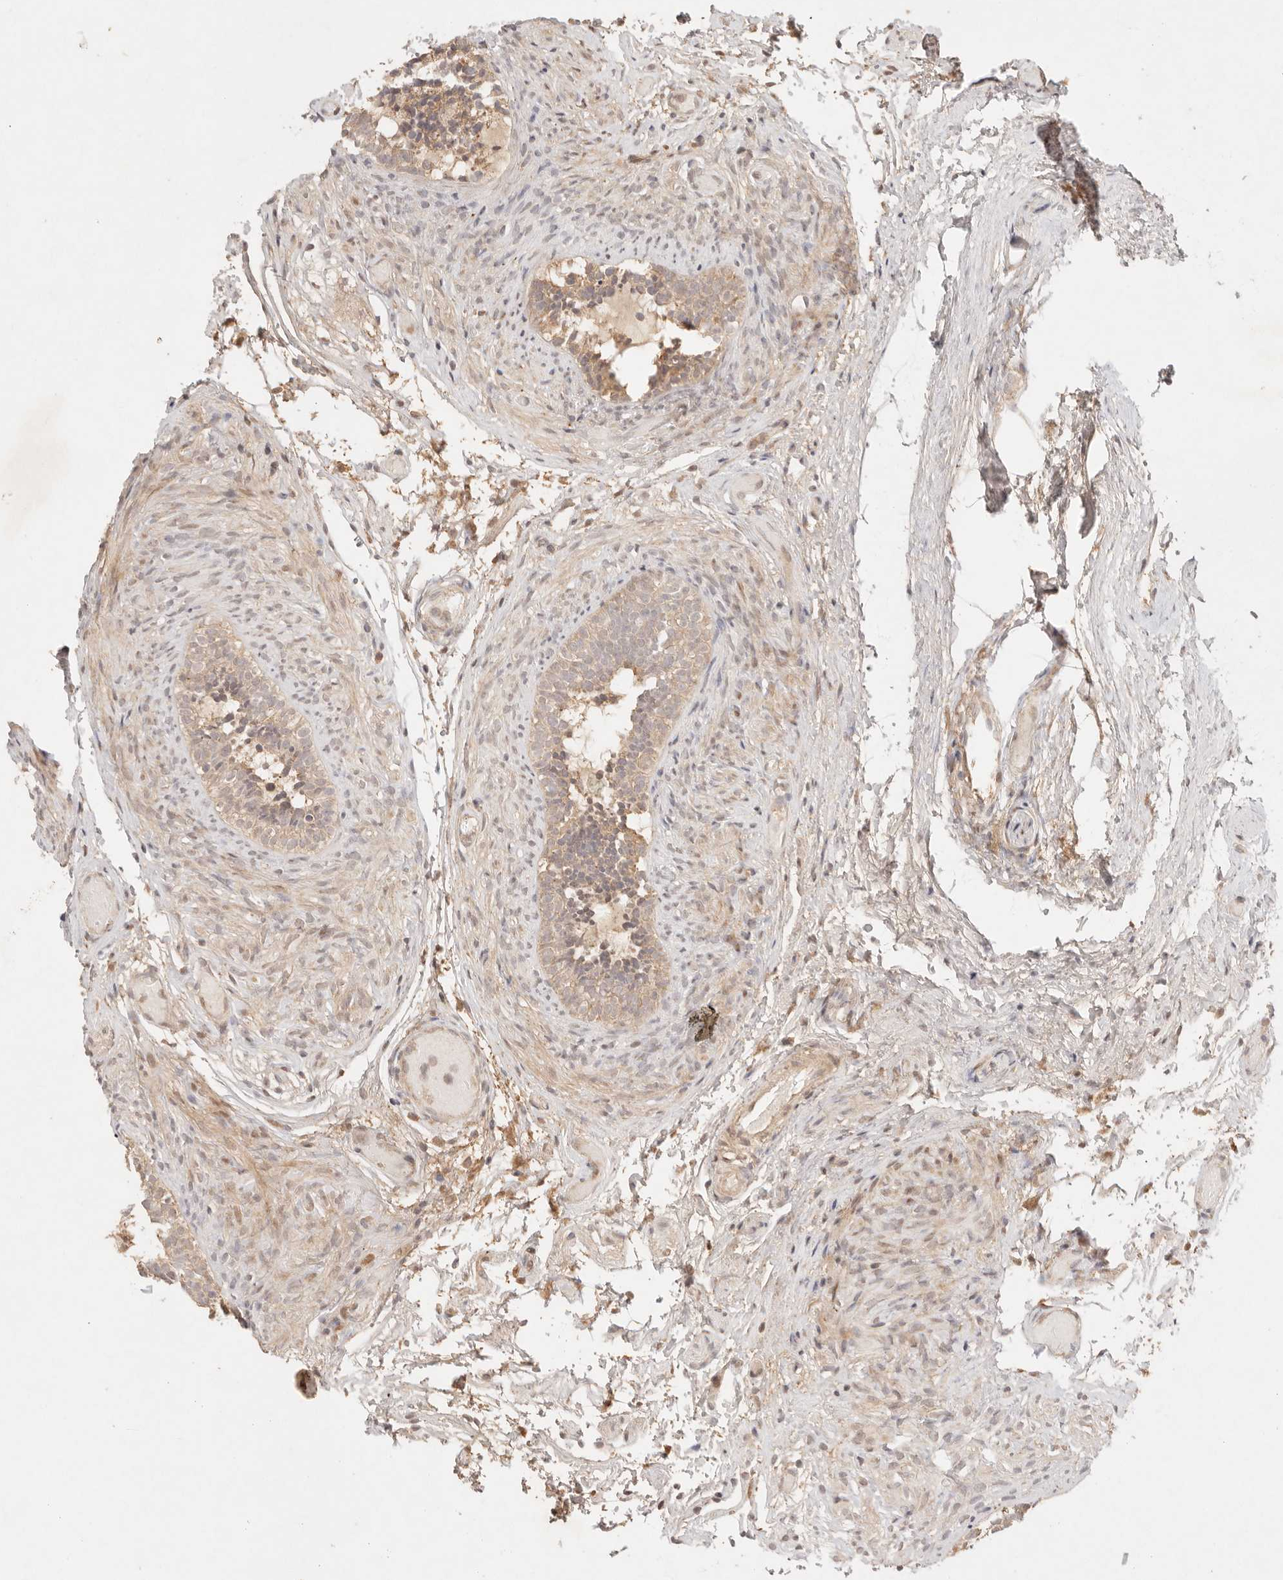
{"staining": {"intensity": "moderate", "quantity": ">75%", "location": "cytoplasmic/membranous"}, "tissue": "epididymis", "cell_type": "Glandular cells", "image_type": "normal", "snomed": [{"axis": "morphology", "description": "Normal tissue, NOS"}, {"axis": "topography", "description": "Epididymis"}], "caption": "Epididymis stained with DAB IHC demonstrates medium levels of moderate cytoplasmic/membranous expression in about >75% of glandular cells.", "gene": "PHLDA3", "patient": {"sex": "male", "age": 5}}